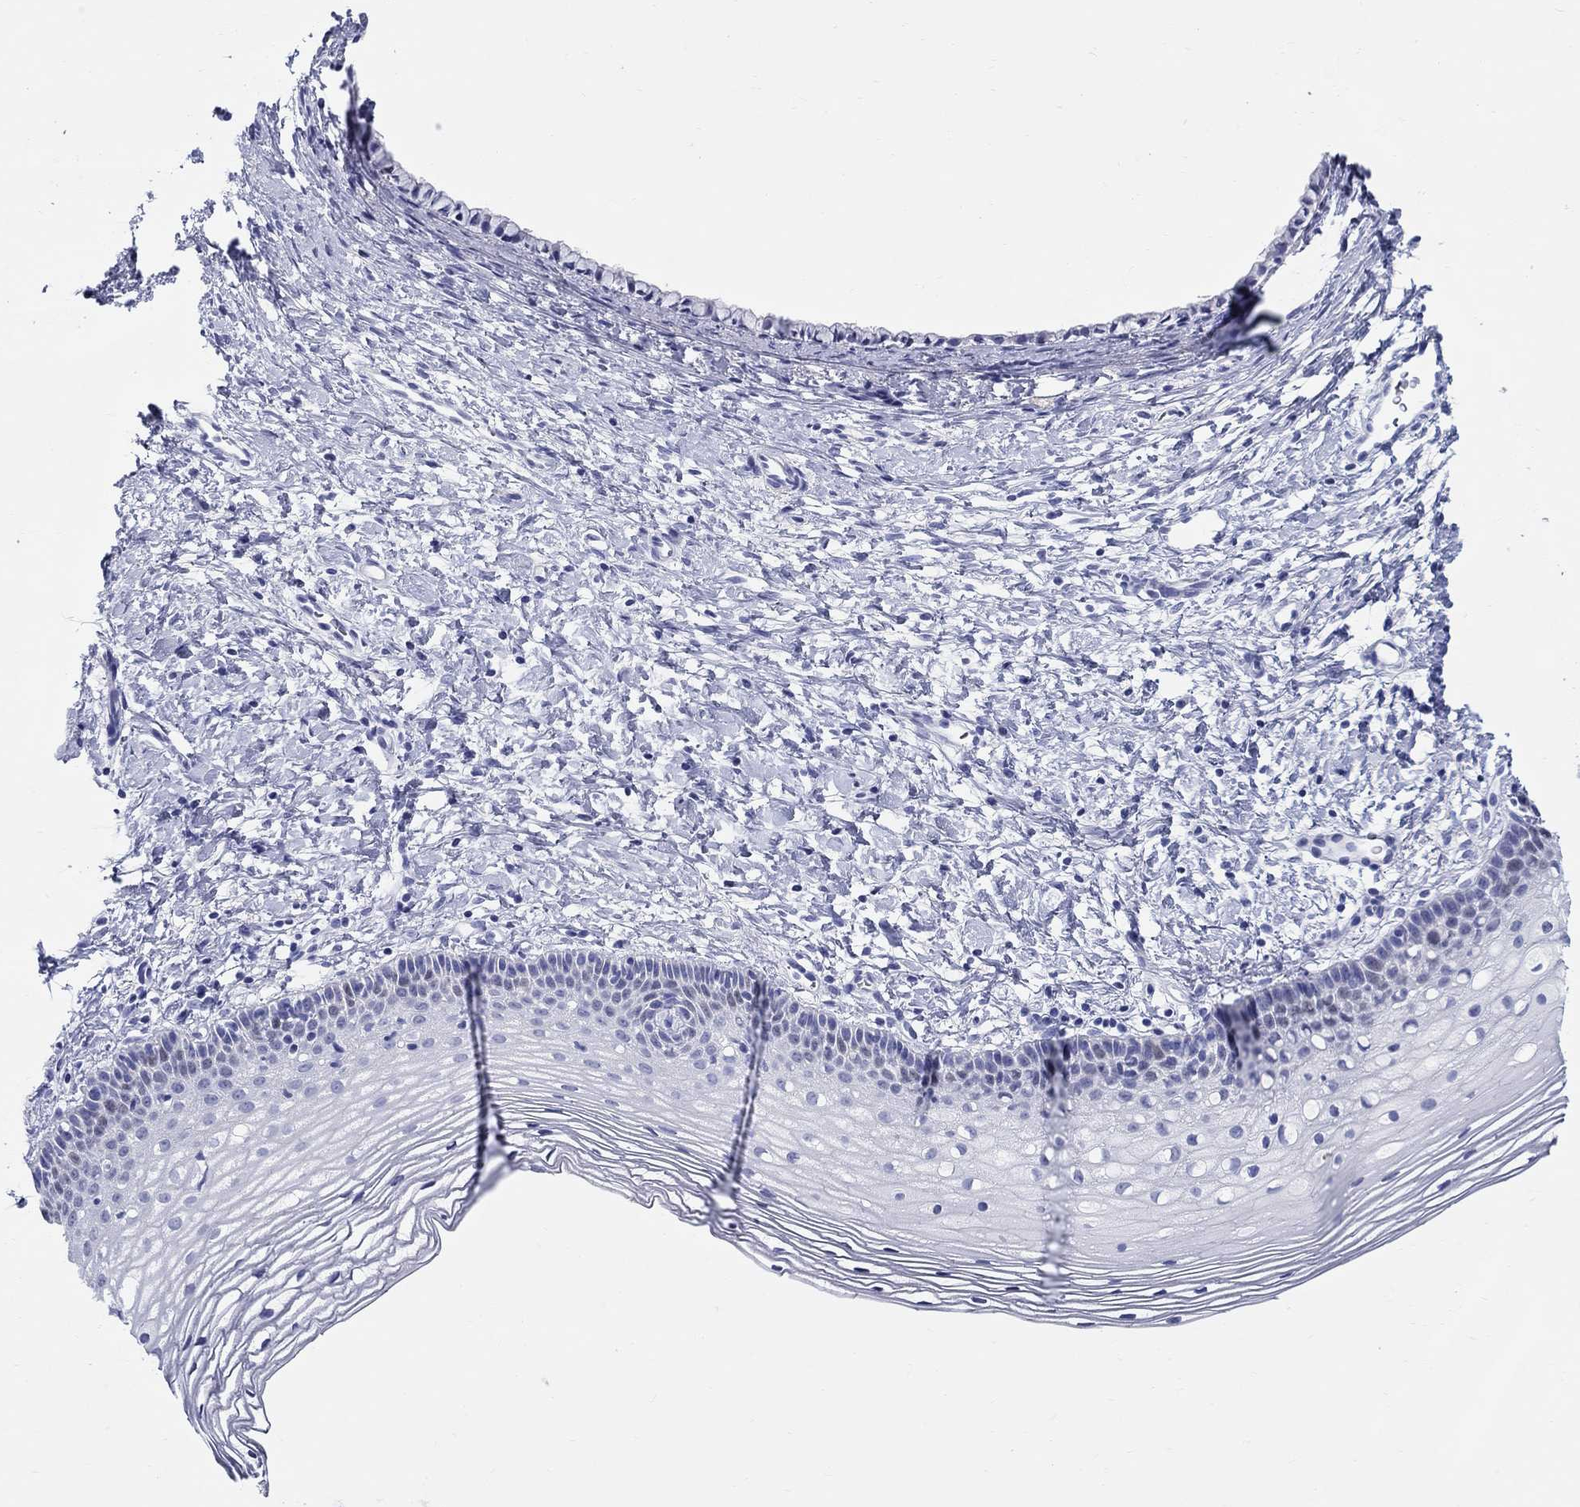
{"staining": {"intensity": "negative", "quantity": "none", "location": "none"}, "tissue": "cervix", "cell_type": "Glandular cells", "image_type": "normal", "snomed": [{"axis": "morphology", "description": "Normal tissue, NOS"}, {"axis": "topography", "description": "Cervix"}], "caption": "An image of cervix stained for a protein demonstrates no brown staining in glandular cells.", "gene": "LAMP5", "patient": {"sex": "female", "age": 39}}